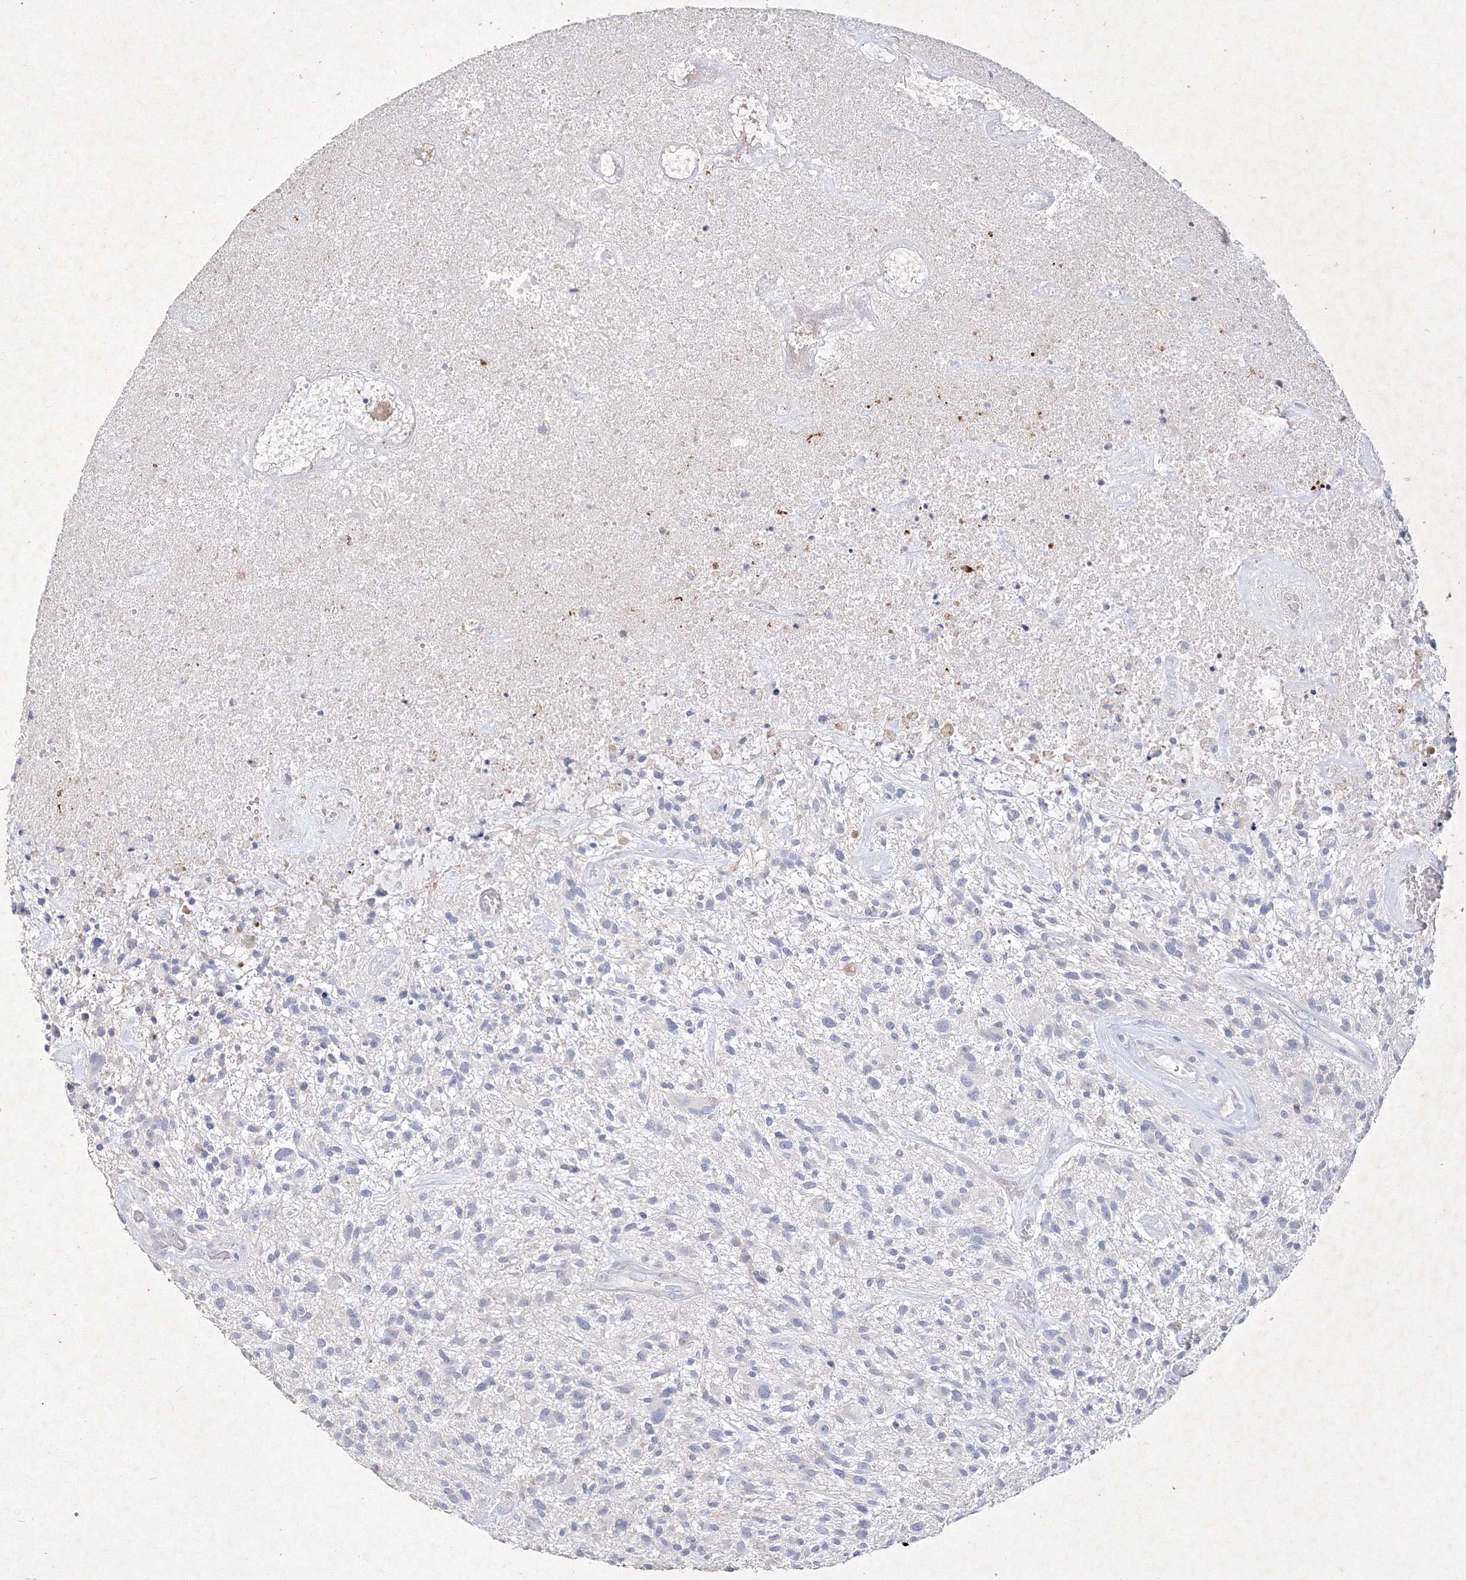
{"staining": {"intensity": "negative", "quantity": "none", "location": "none"}, "tissue": "glioma", "cell_type": "Tumor cells", "image_type": "cancer", "snomed": [{"axis": "morphology", "description": "Glioma, malignant, High grade"}, {"axis": "topography", "description": "Brain"}], "caption": "Glioma stained for a protein using immunohistochemistry (IHC) shows no staining tumor cells.", "gene": "CXXC4", "patient": {"sex": "male", "age": 47}}